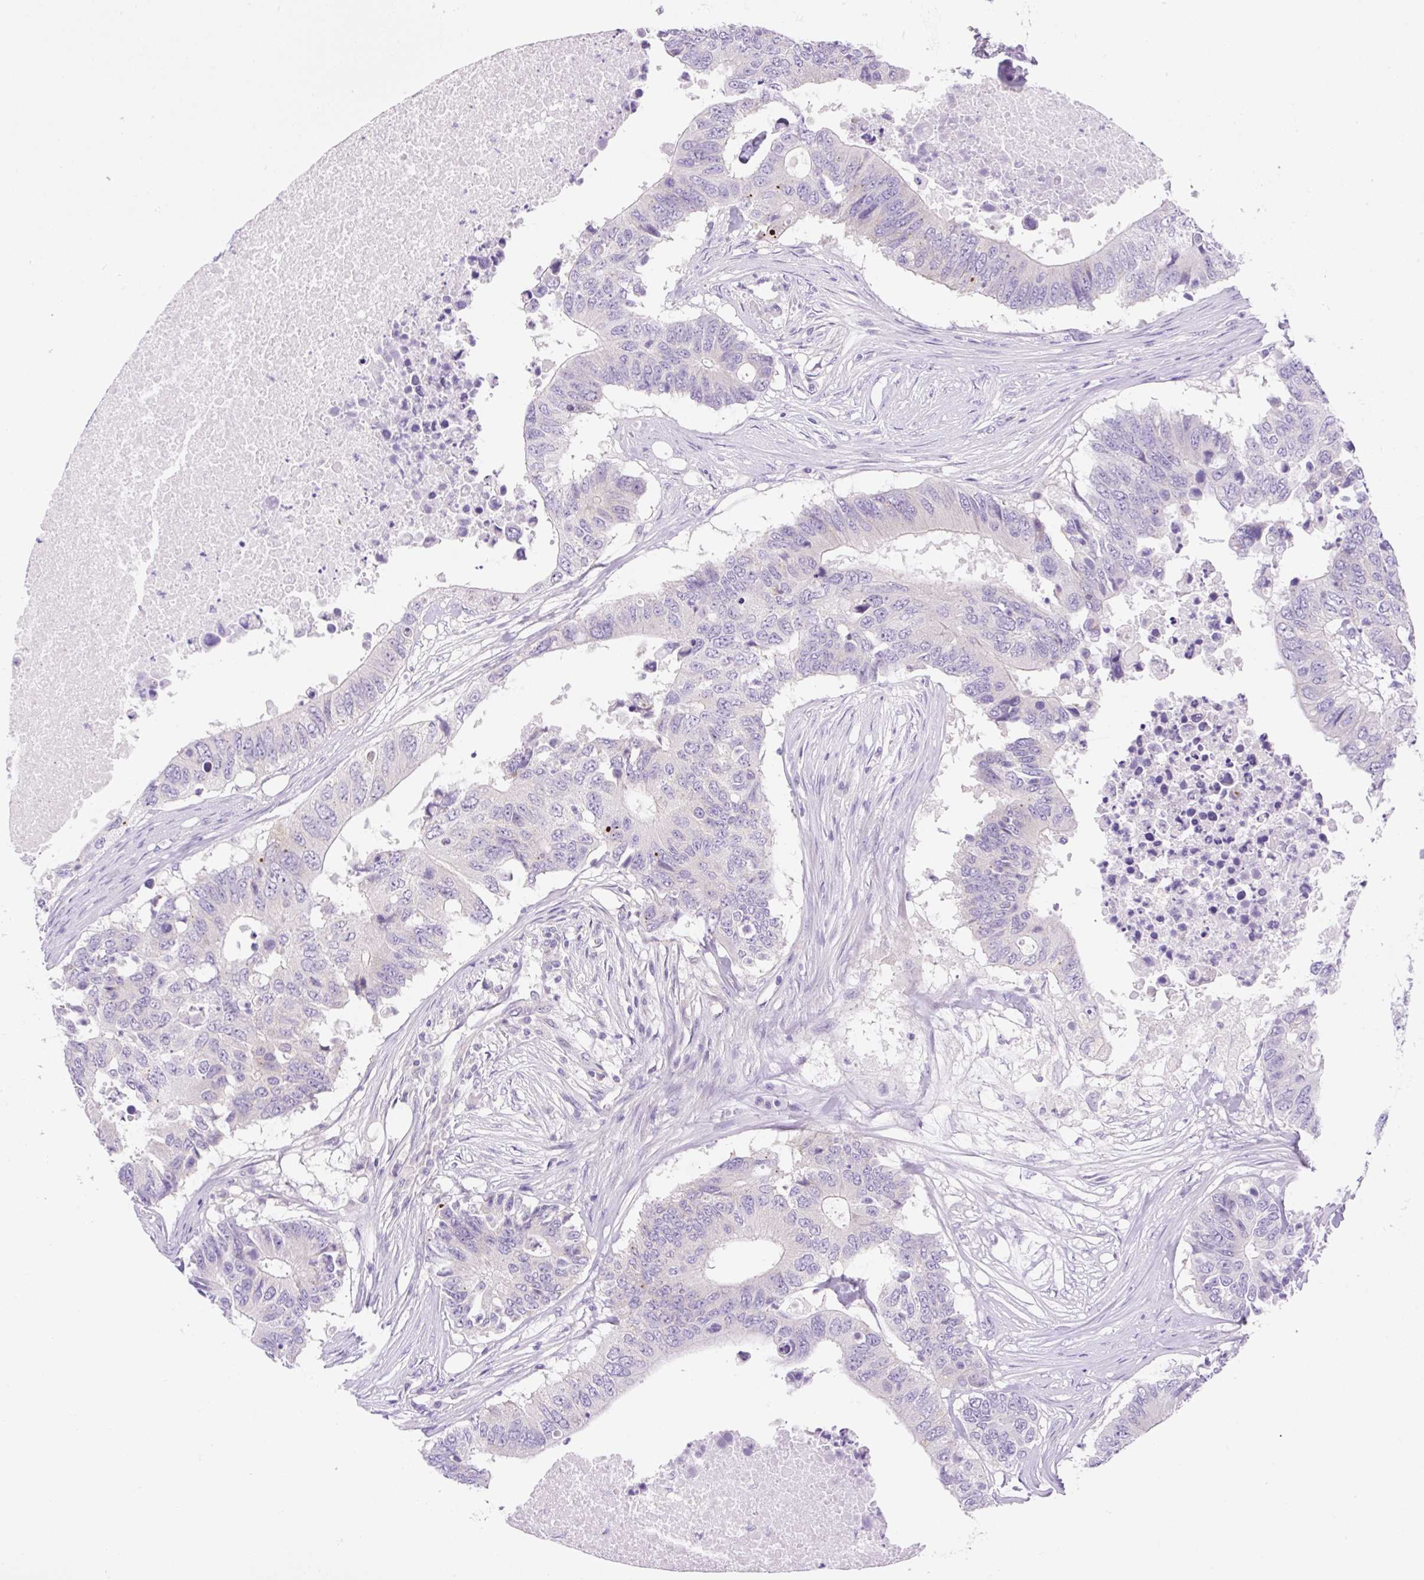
{"staining": {"intensity": "negative", "quantity": "none", "location": "none"}, "tissue": "colorectal cancer", "cell_type": "Tumor cells", "image_type": "cancer", "snomed": [{"axis": "morphology", "description": "Adenocarcinoma, NOS"}, {"axis": "topography", "description": "Colon"}], "caption": "Adenocarcinoma (colorectal) was stained to show a protein in brown. There is no significant expression in tumor cells.", "gene": "CAMK2B", "patient": {"sex": "male", "age": 71}}